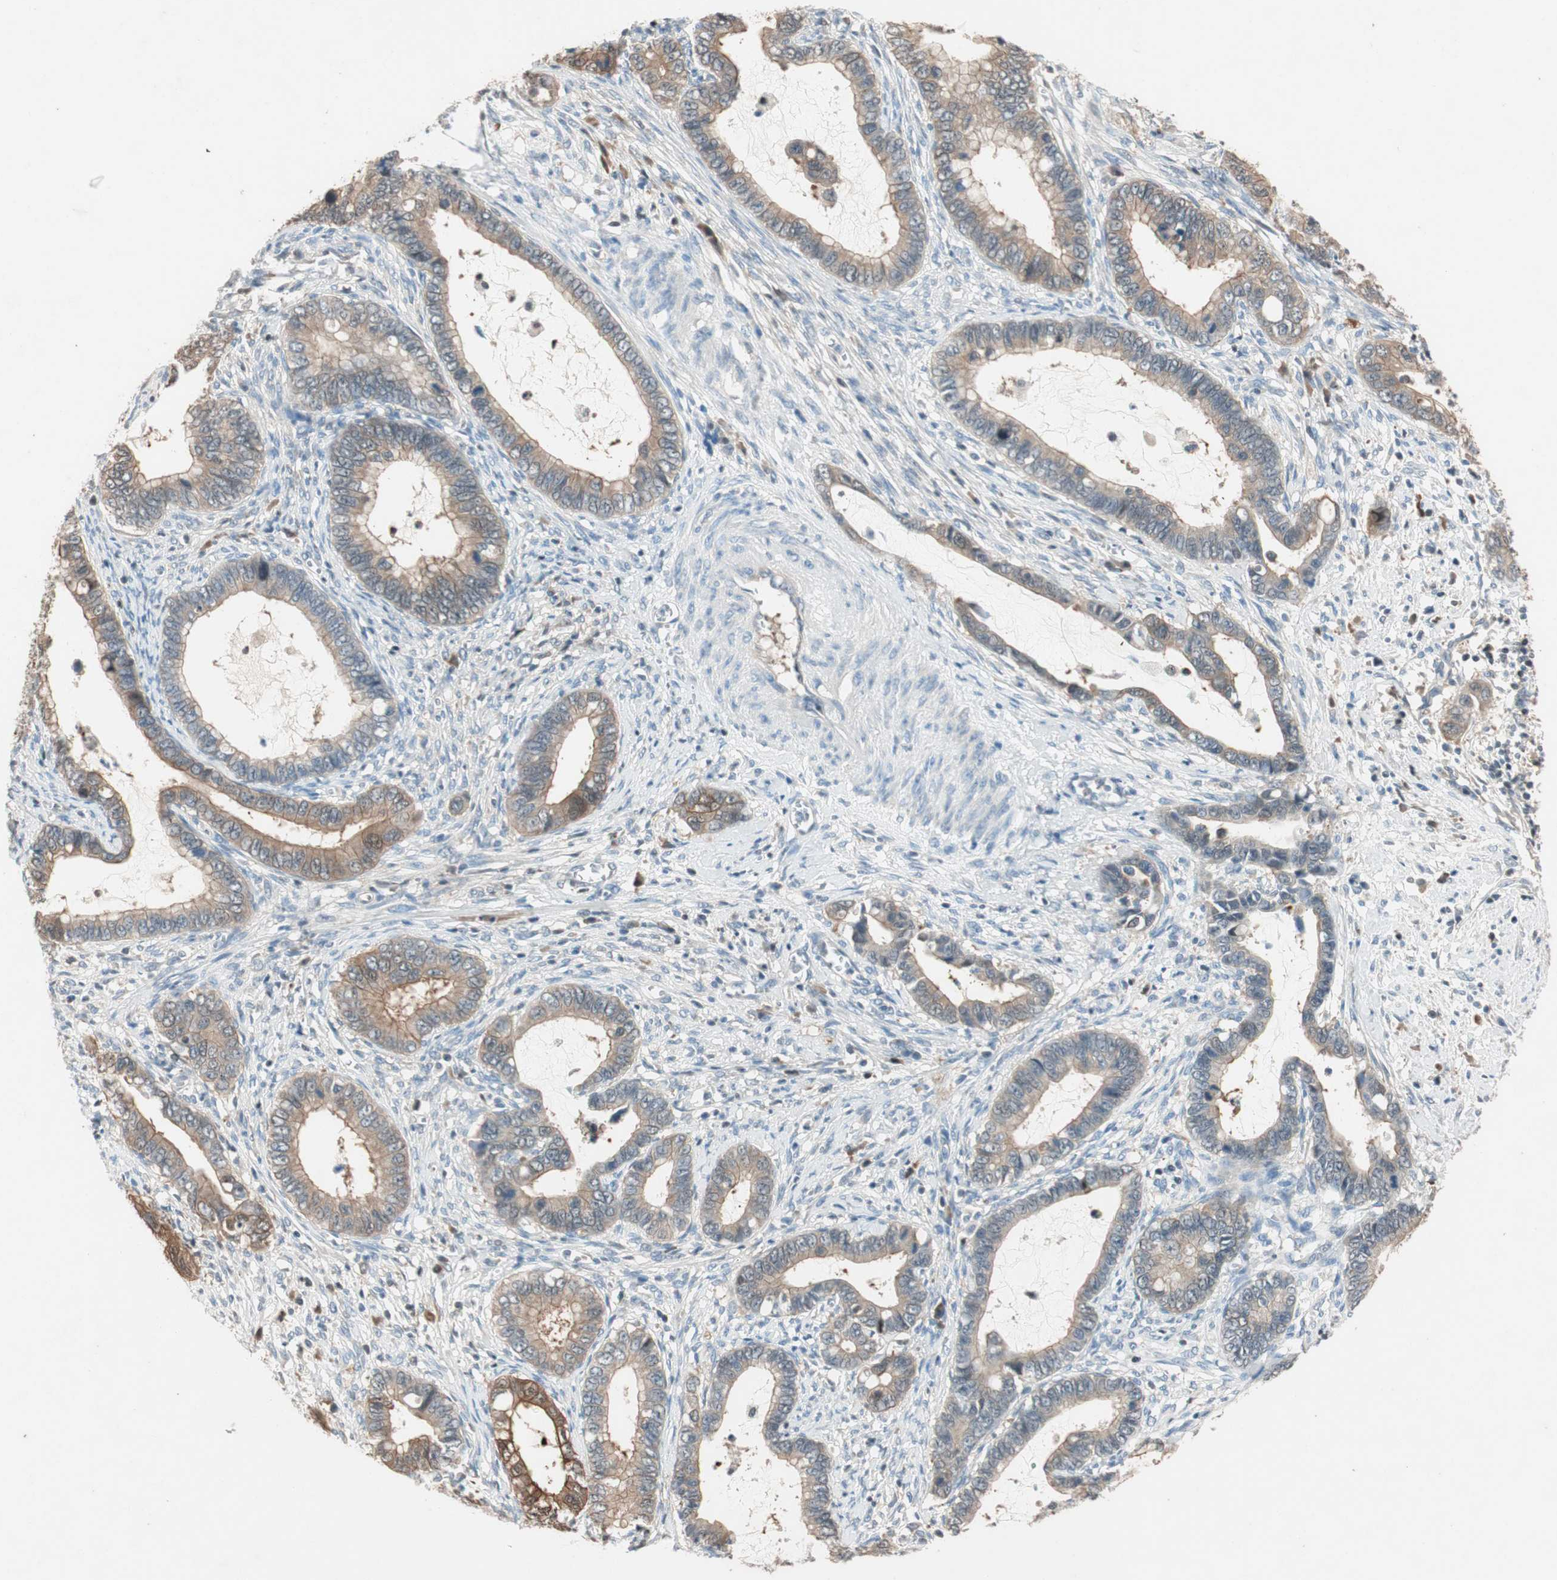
{"staining": {"intensity": "moderate", "quantity": "<25%", "location": "cytoplasmic/membranous"}, "tissue": "cervical cancer", "cell_type": "Tumor cells", "image_type": "cancer", "snomed": [{"axis": "morphology", "description": "Adenocarcinoma, NOS"}, {"axis": "topography", "description": "Cervix"}], "caption": "Tumor cells show low levels of moderate cytoplasmic/membranous staining in about <25% of cells in cervical cancer (adenocarcinoma).", "gene": "SERPINB5", "patient": {"sex": "female", "age": 44}}